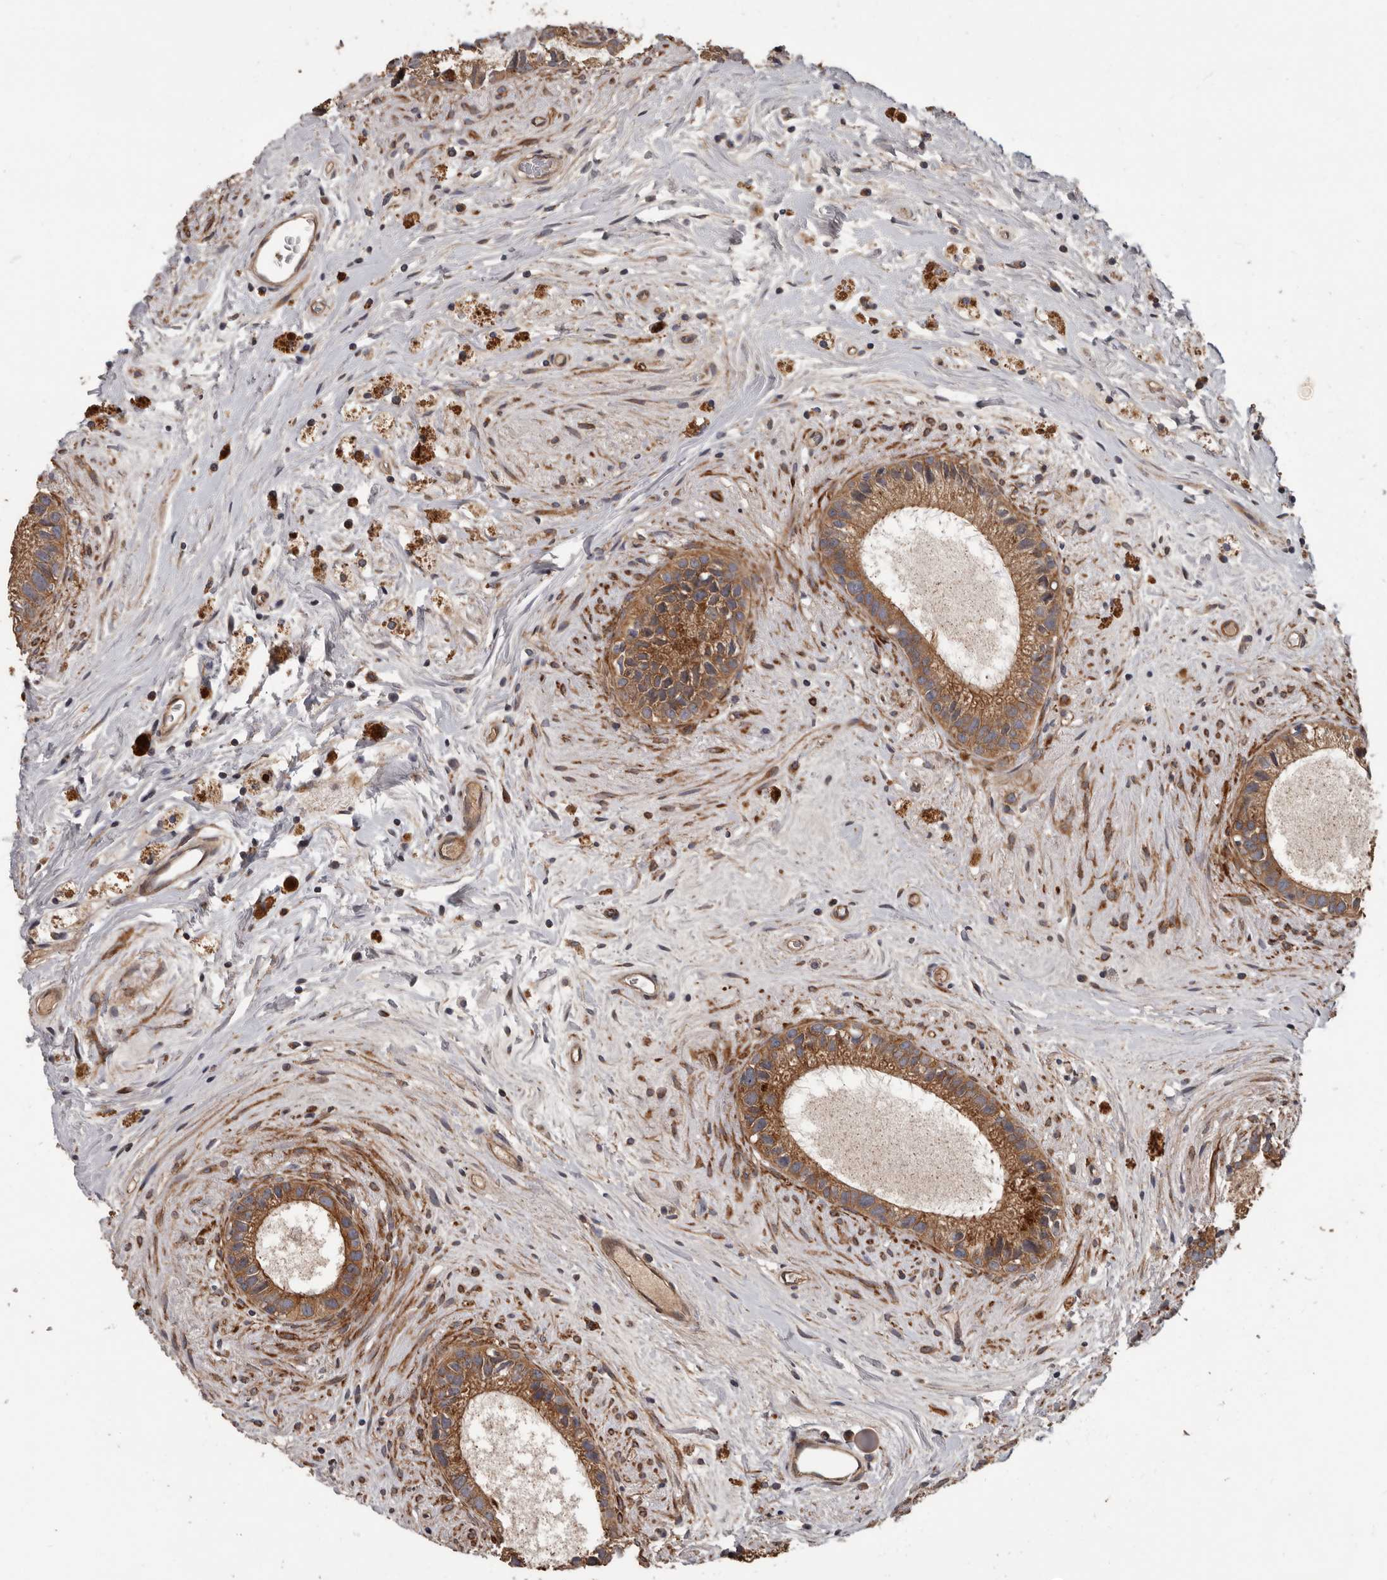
{"staining": {"intensity": "strong", "quantity": ">75%", "location": "cytoplasmic/membranous"}, "tissue": "epididymis", "cell_type": "Glandular cells", "image_type": "normal", "snomed": [{"axis": "morphology", "description": "Normal tissue, NOS"}, {"axis": "topography", "description": "Epididymis"}], "caption": "A high amount of strong cytoplasmic/membranous staining is identified in about >75% of glandular cells in normal epididymis.", "gene": "ARHGEF5", "patient": {"sex": "male", "age": 80}}